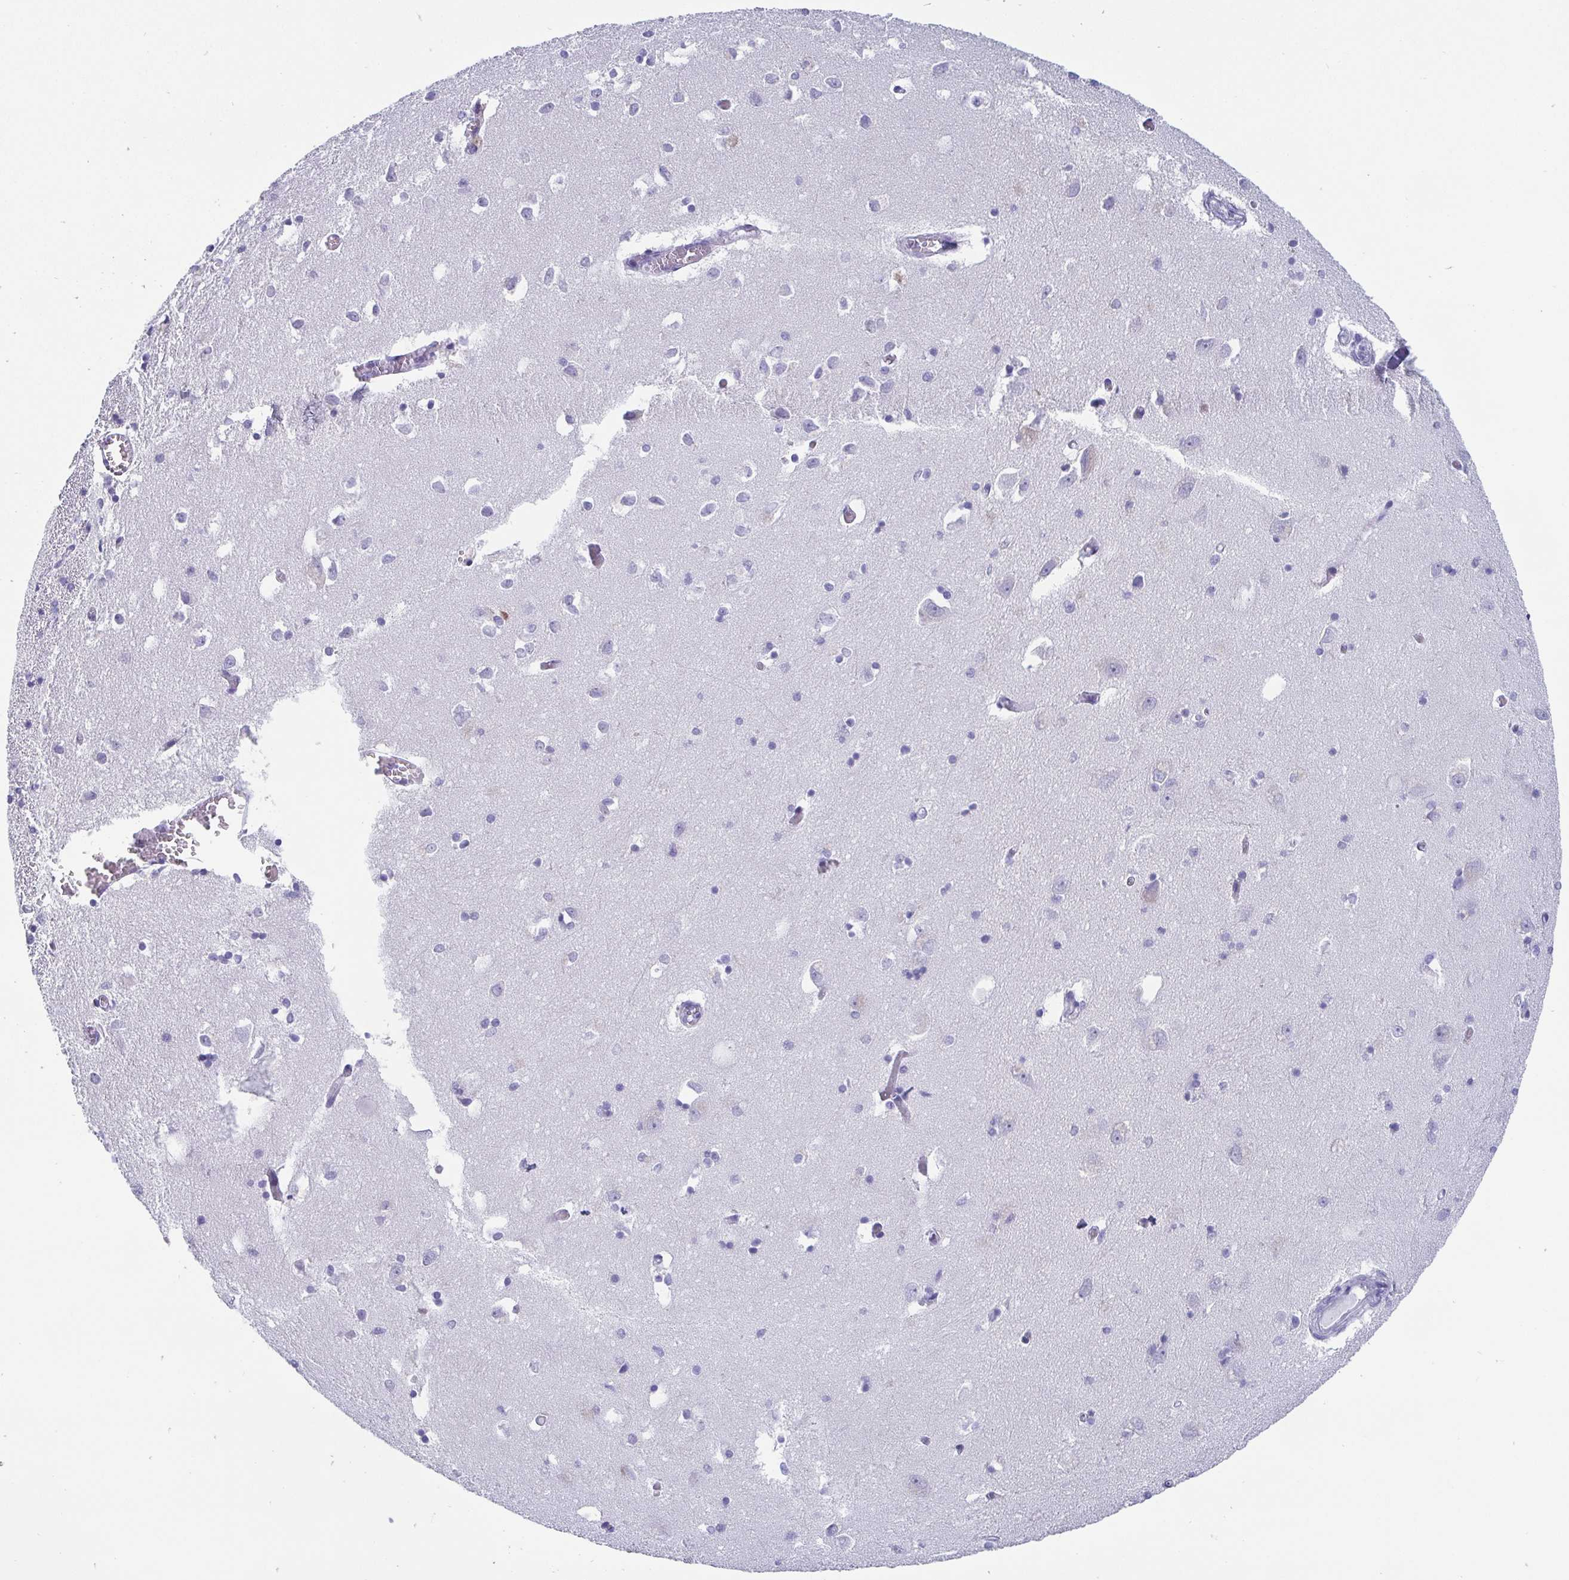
{"staining": {"intensity": "negative", "quantity": "none", "location": "none"}, "tissue": "caudate", "cell_type": "Glial cells", "image_type": "normal", "snomed": [{"axis": "morphology", "description": "Normal tissue, NOS"}, {"axis": "topography", "description": "Lateral ventricle wall"}, {"axis": "topography", "description": "Hippocampus"}], "caption": "Immunohistochemistry image of unremarkable caudate stained for a protein (brown), which shows no expression in glial cells.", "gene": "SCGN", "patient": {"sex": "female", "age": 63}}